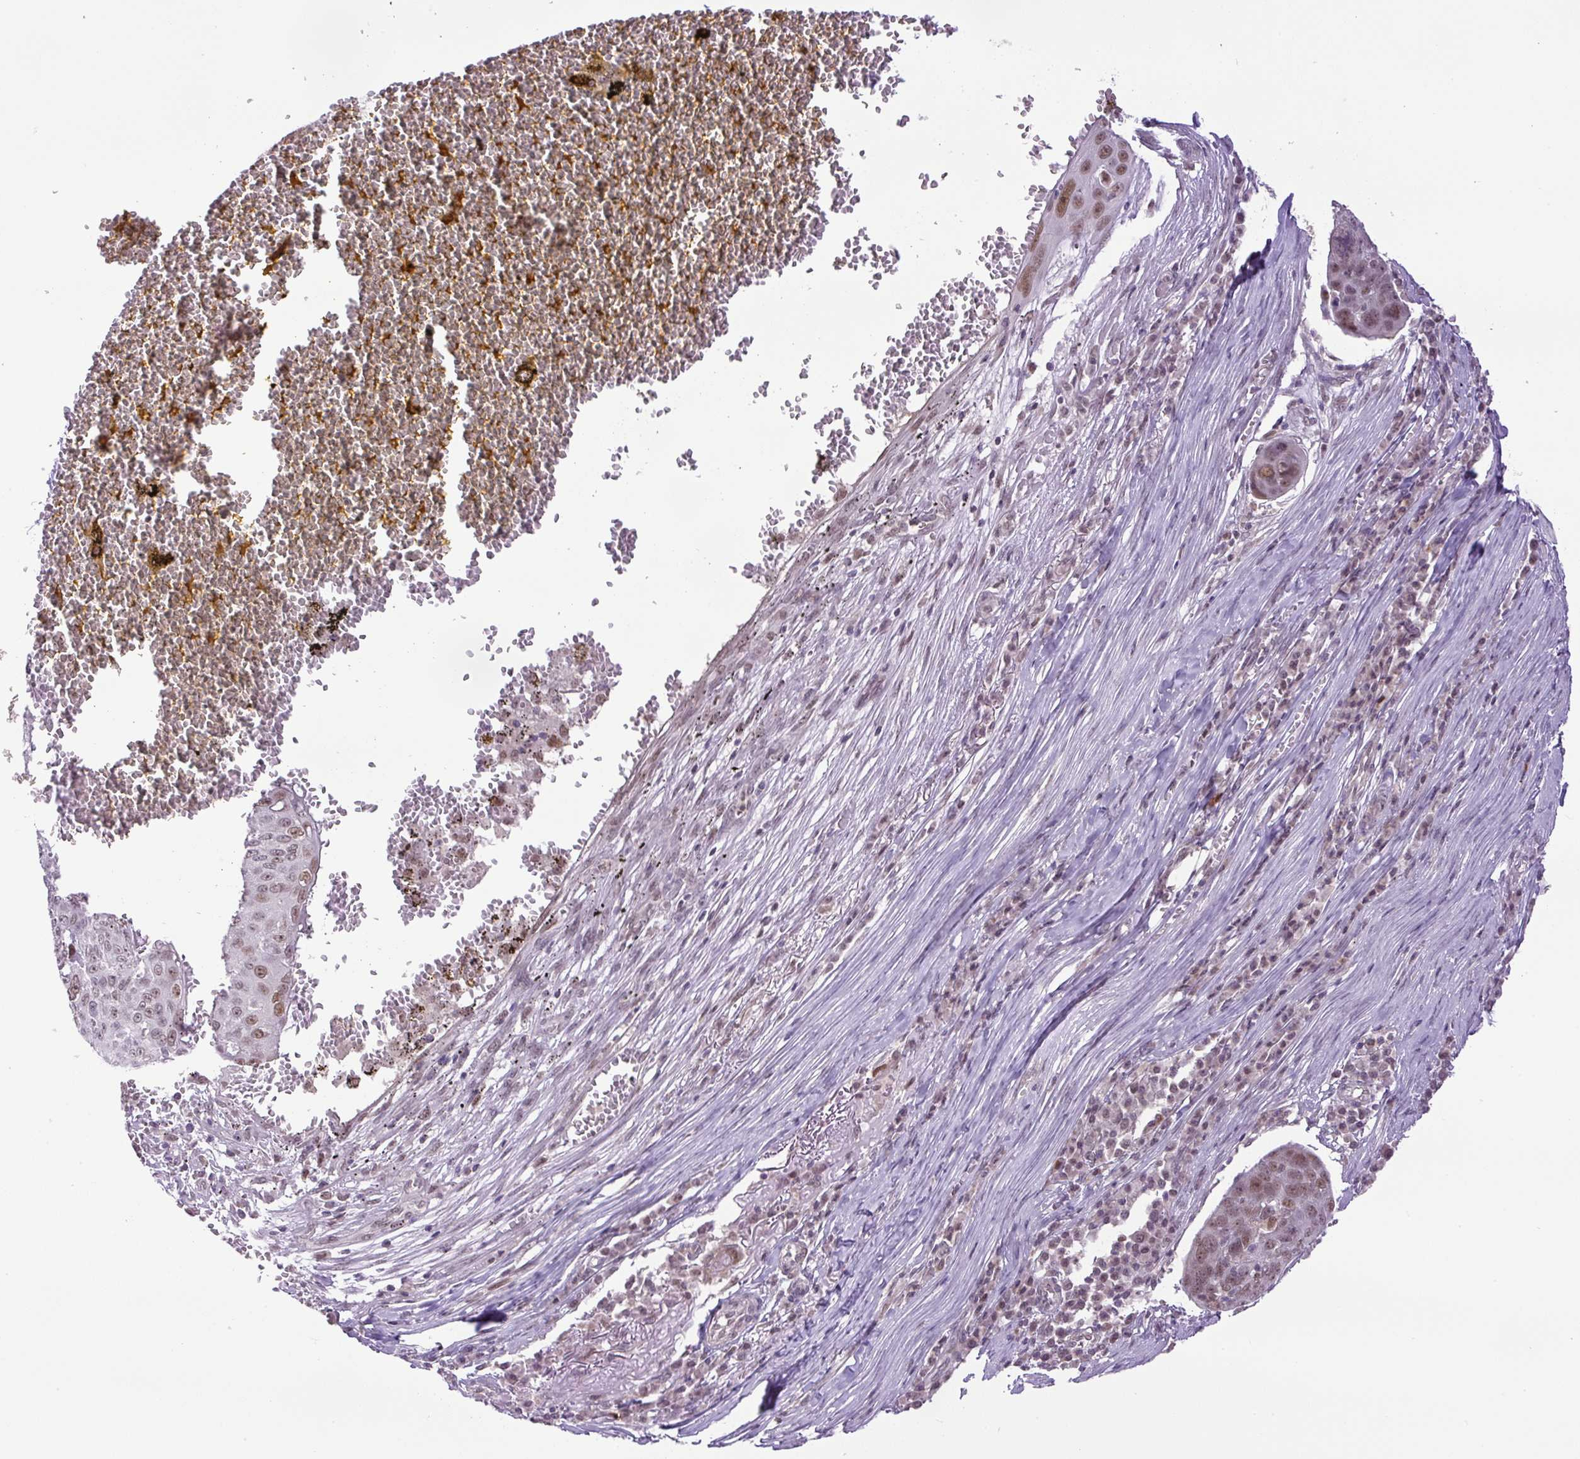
{"staining": {"intensity": "moderate", "quantity": ">75%", "location": "nuclear"}, "tissue": "skin cancer", "cell_type": "Tumor cells", "image_type": "cancer", "snomed": [{"axis": "morphology", "description": "Squamous cell carcinoma, NOS"}, {"axis": "topography", "description": "Skin"}], "caption": "Tumor cells demonstrate moderate nuclear positivity in about >75% of cells in skin squamous cell carcinoma.", "gene": "KPNA1", "patient": {"sex": "male", "age": 71}}